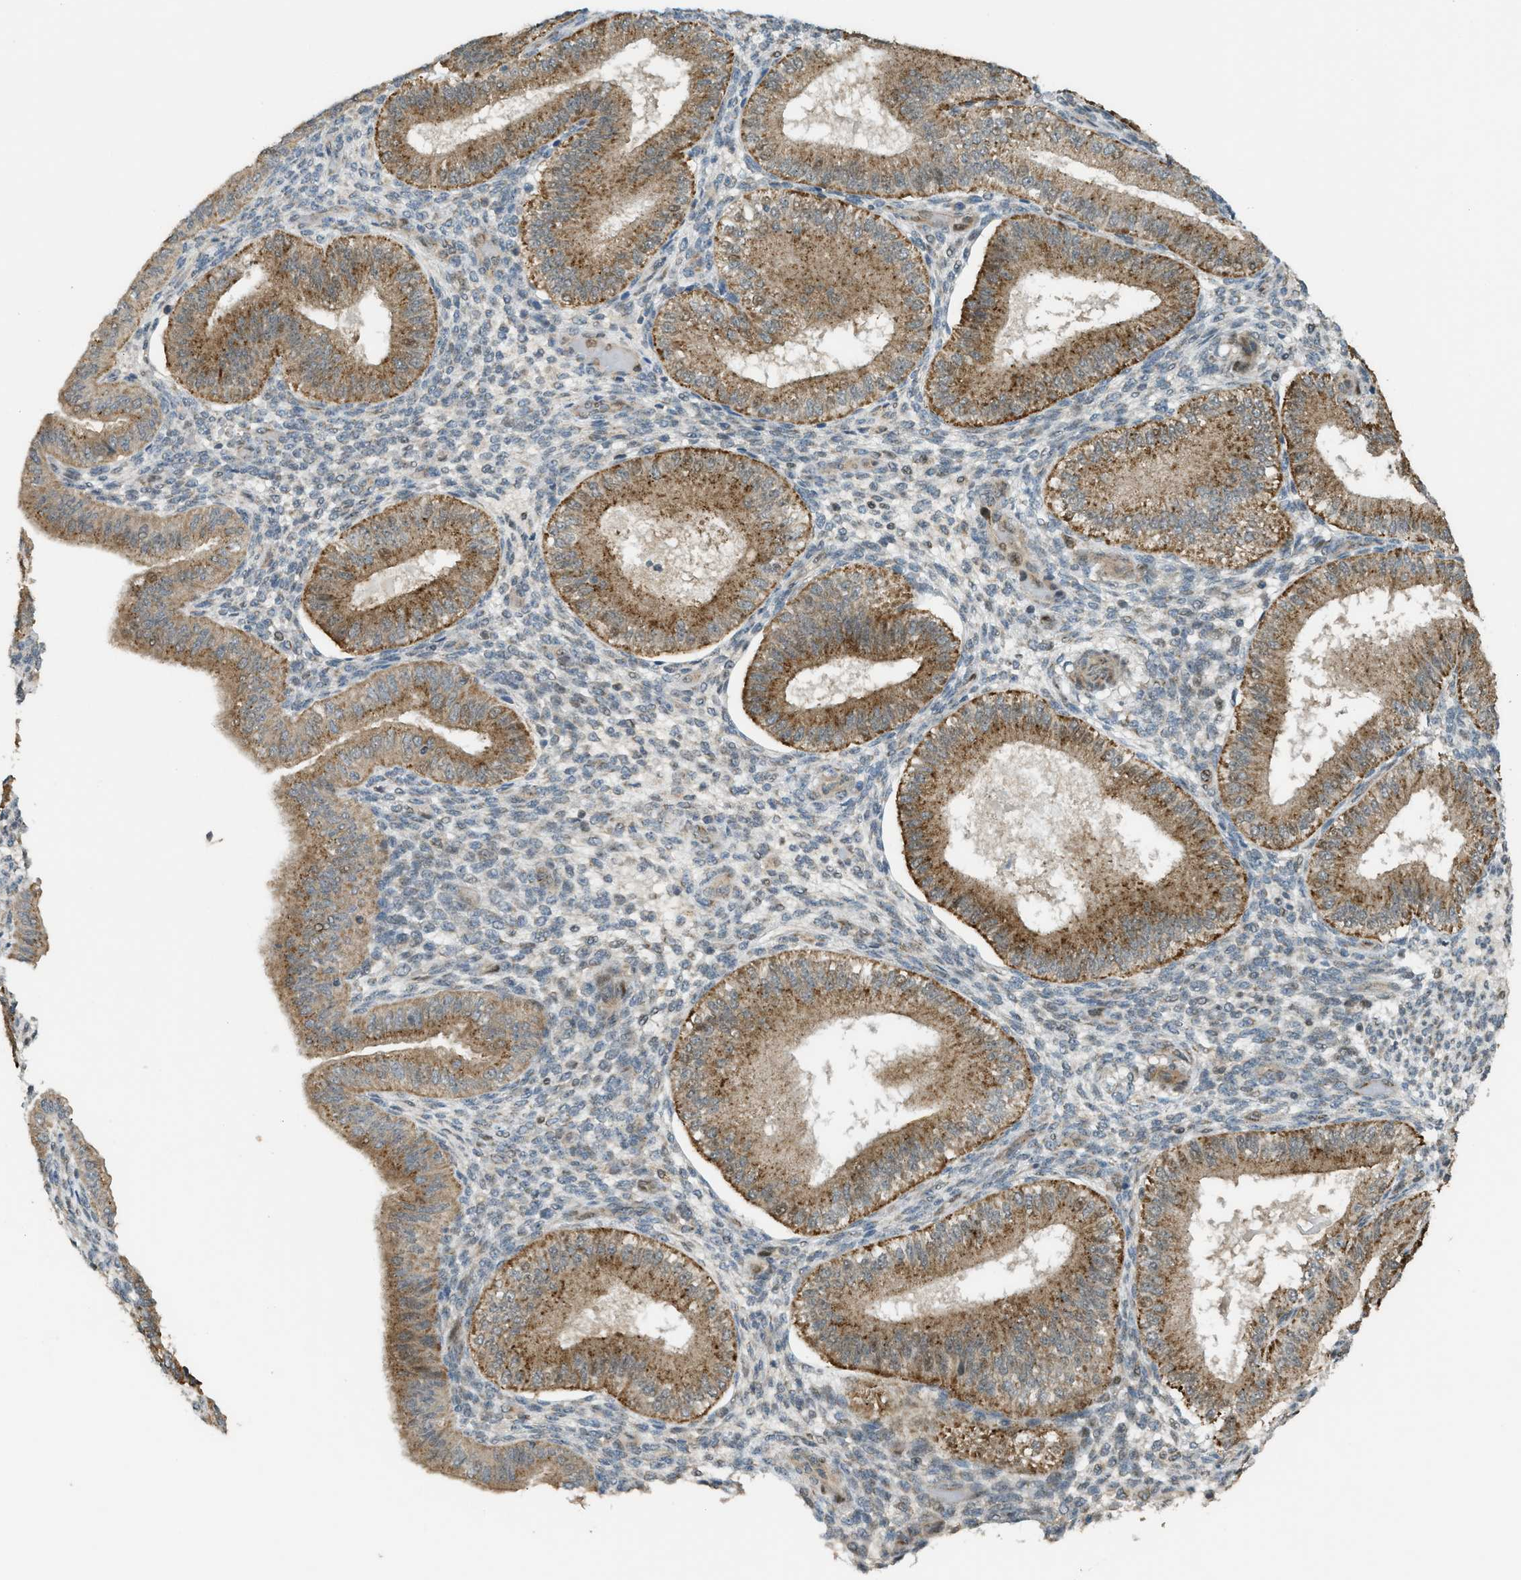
{"staining": {"intensity": "weak", "quantity": "<25%", "location": "cytoplasmic/membranous,nuclear"}, "tissue": "endometrium", "cell_type": "Cells in endometrial stroma", "image_type": "normal", "snomed": [{"axis": "morphology", "description": "Normal tissue, NOS"}, {"axis": "topography", "description": "Endometrium"}], "caption": "Cells in endometrial stroma are negative for brown protein staining in benign endometrium.", "gene": "CCDC186", "patient": {"sex": "female", "age": 39}}